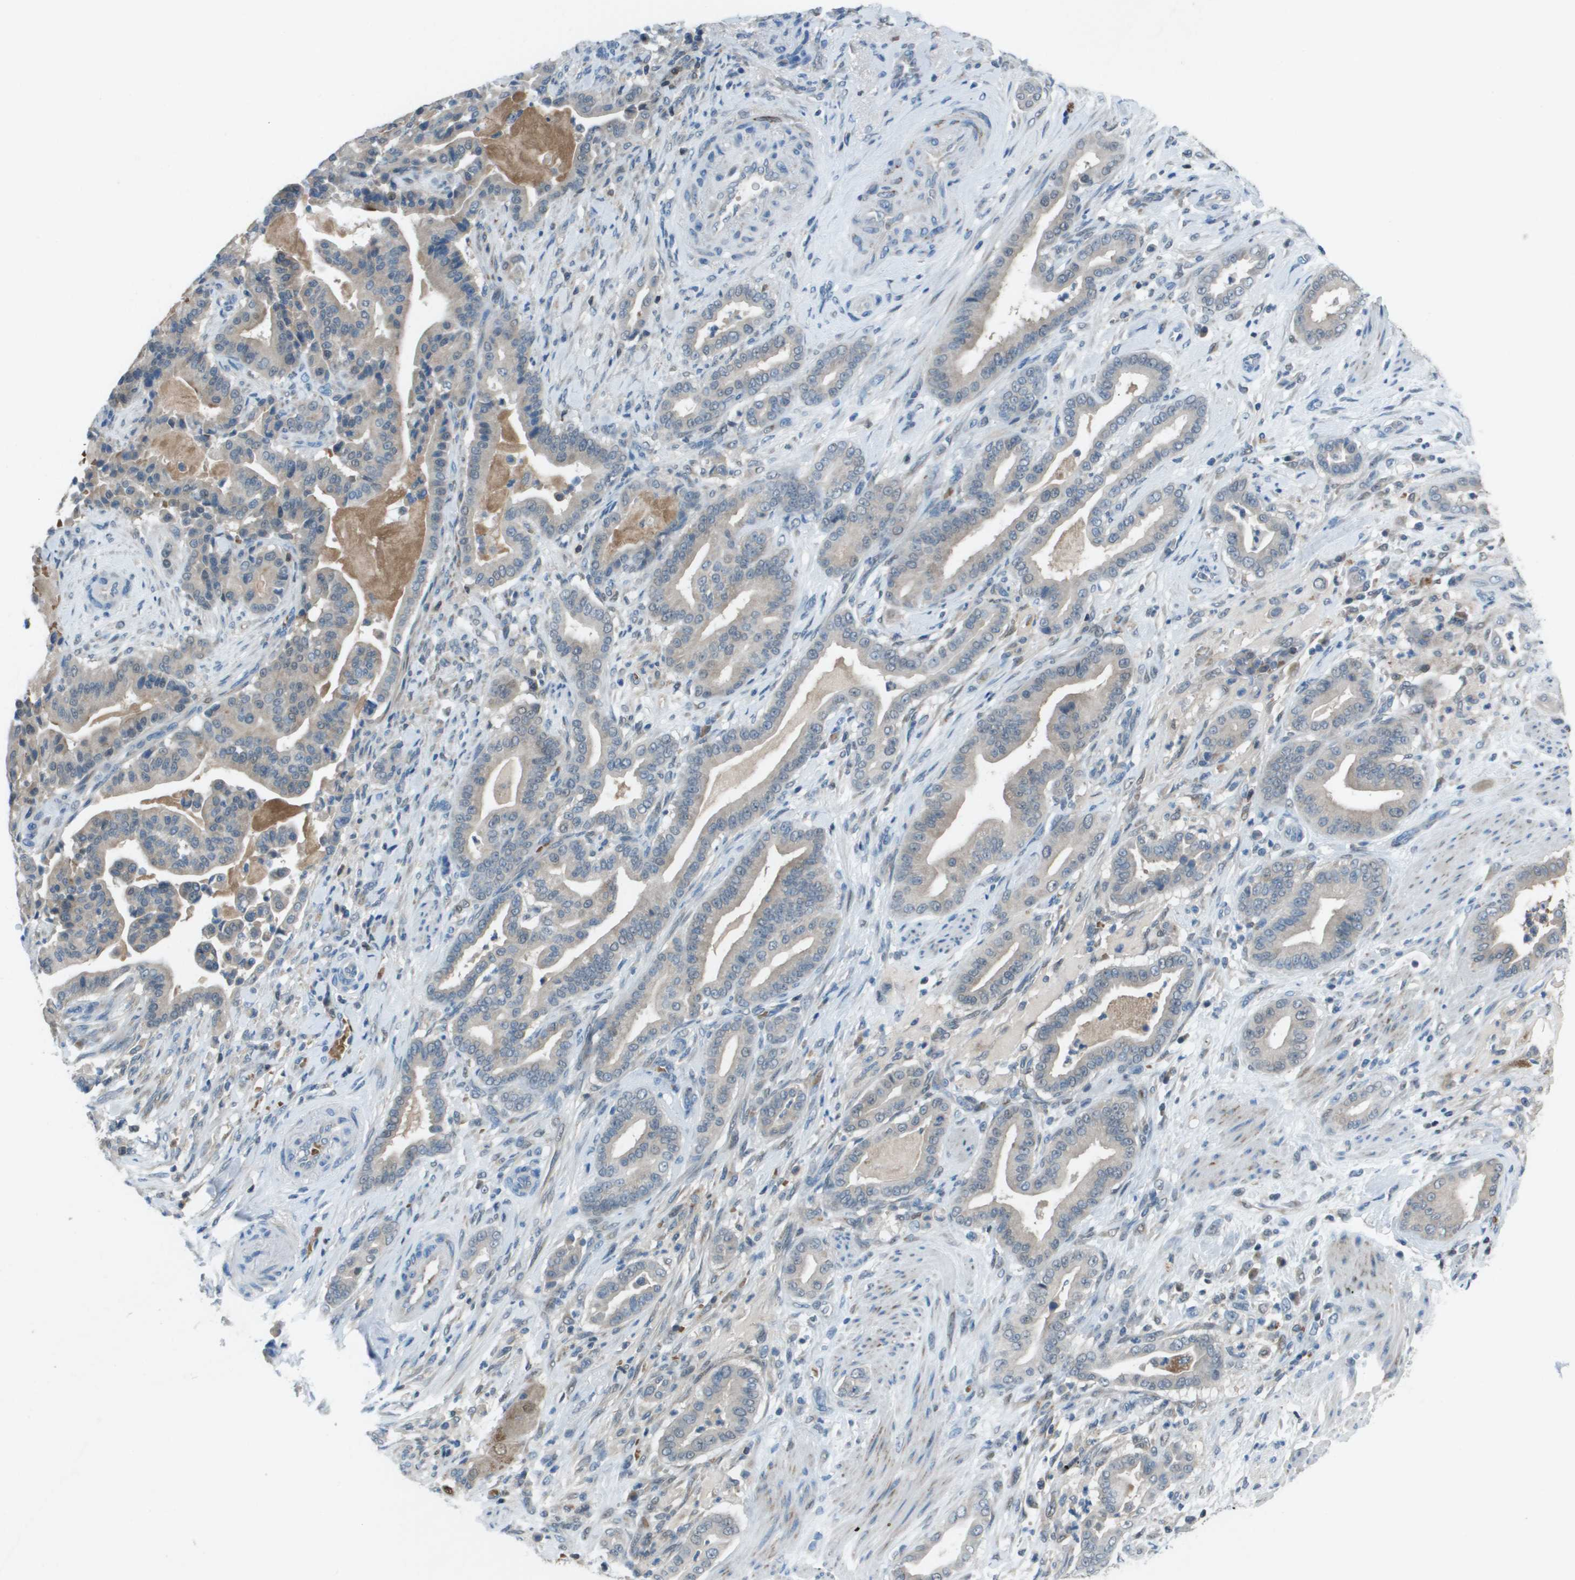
{"staining": {"intensity": "weak", "quantity": "<25%", "location": "cytoplasmic/membranous"}, "tissue": "pancreatic cancer", "cell_type": "Tumor cells", "image_type": "cancer", "snomed": [{"axis": "morphology", "description": "Normal tissue, NOS"}, {"axis": "morphology", "description": "Adenocarcinoma, NOS"}, {"axis": "topography", "description": "Pancreas"}], "caption": "Immunohistochemical staining of human pancreatic cancer exhibits no significant staining in tumor cells. (DAB (3,3'-diaminobenzidine) immunohistochemistry (IHC), high magnification).", "gene": "CAMK4", "patient": {"sex": "male", "age": 63}}